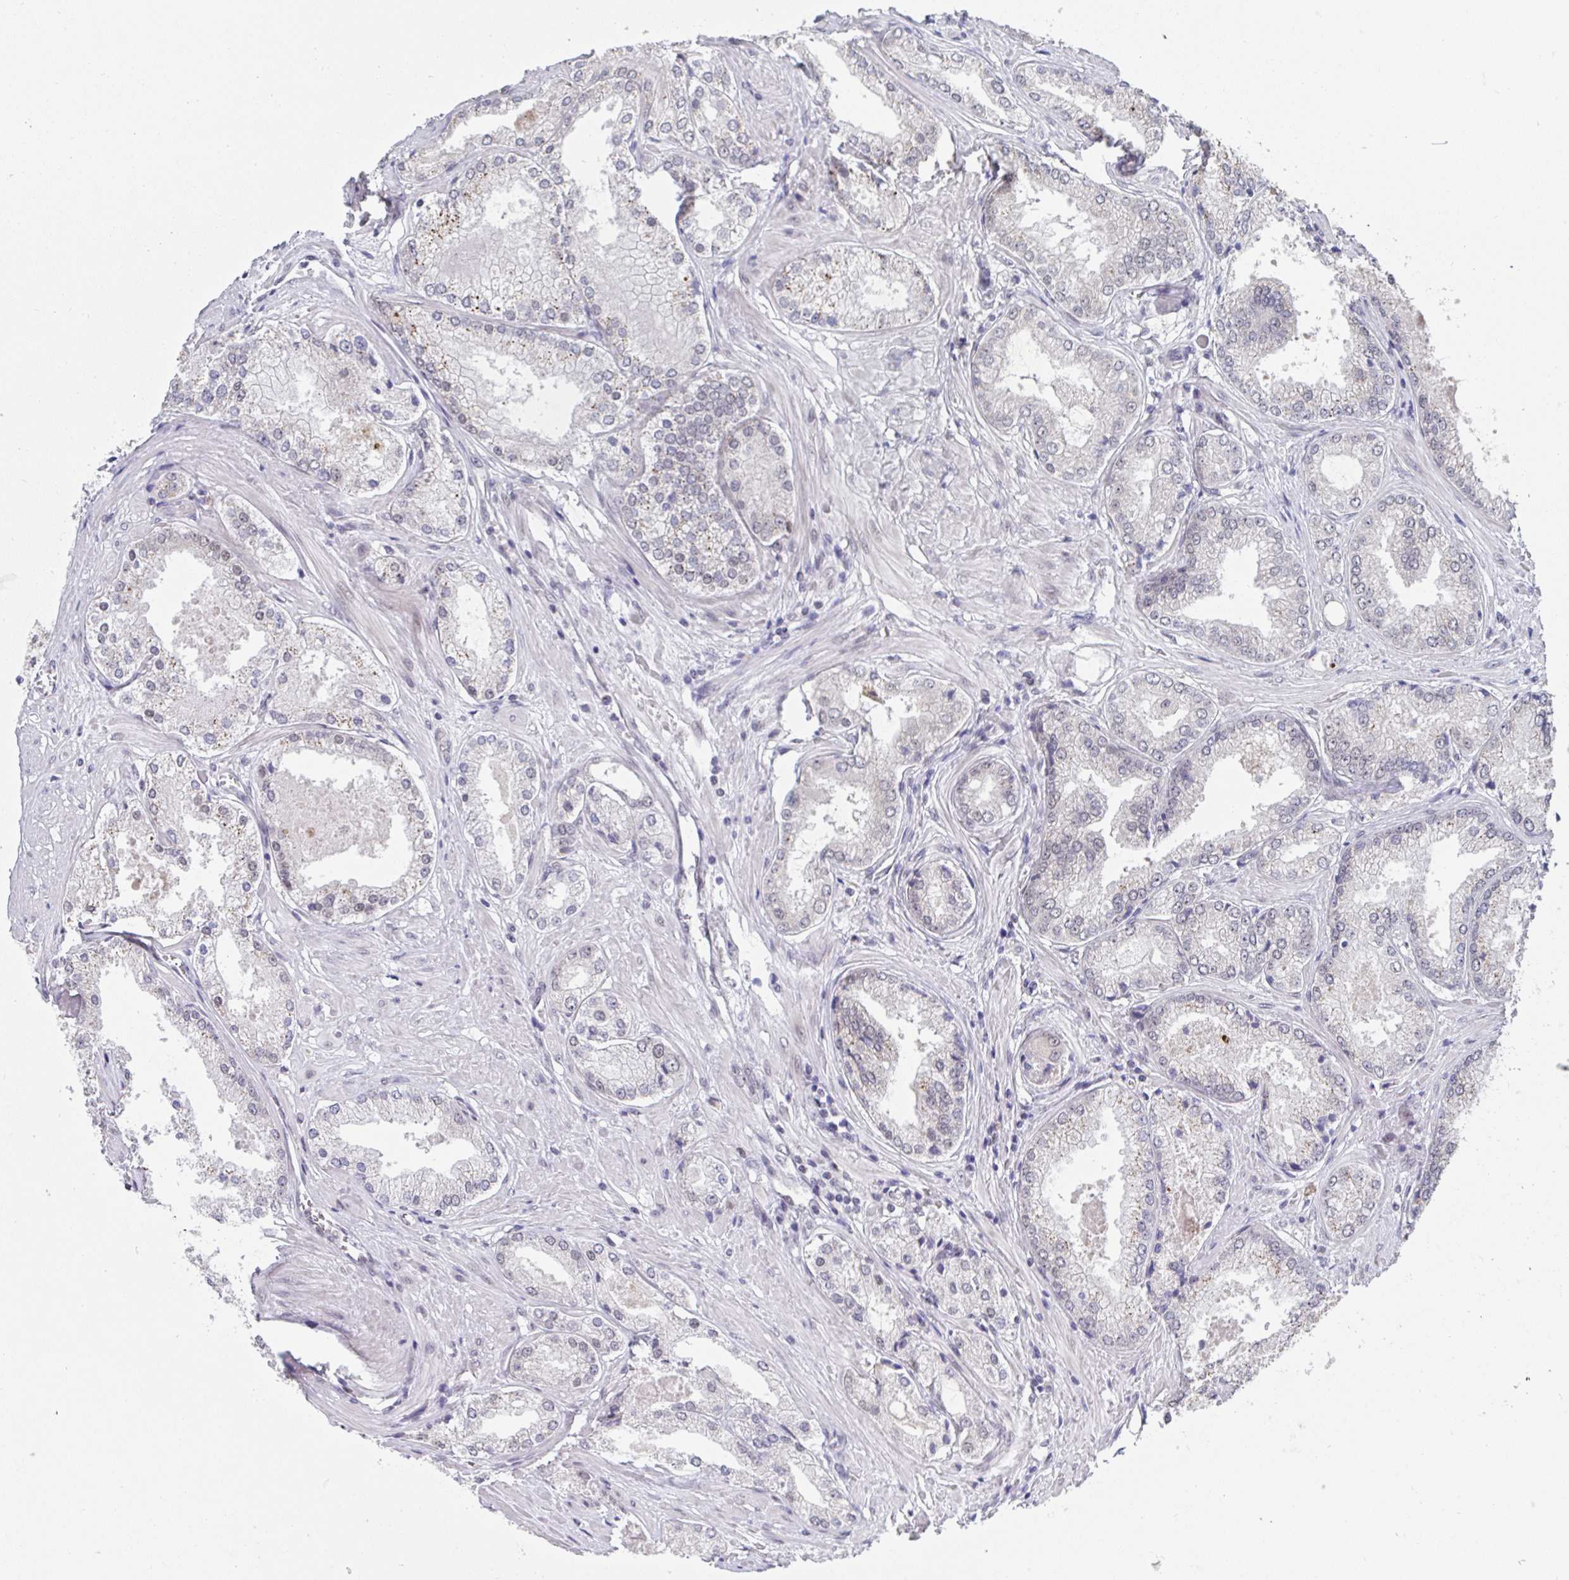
{"staining": {"intensity": "weak", "quantity": "<25%", "location": "cytoplasmic/membranous"}, "tissue": "prostate cancer", "cell_type": "Tumor cells", "image_type": "cancer", "snomed": [{"axis": "morphology", "description": "Adenocarcinoma, Low grade"}, {"axis": "topography", "description": "Prostate"}], "caption": "There is no significant positivity in tumor cells of prostate cancer (low-grade adenocarcinoma).", "gene": "JMJD1C", "patient": {"sex": "male", "age": 68}}